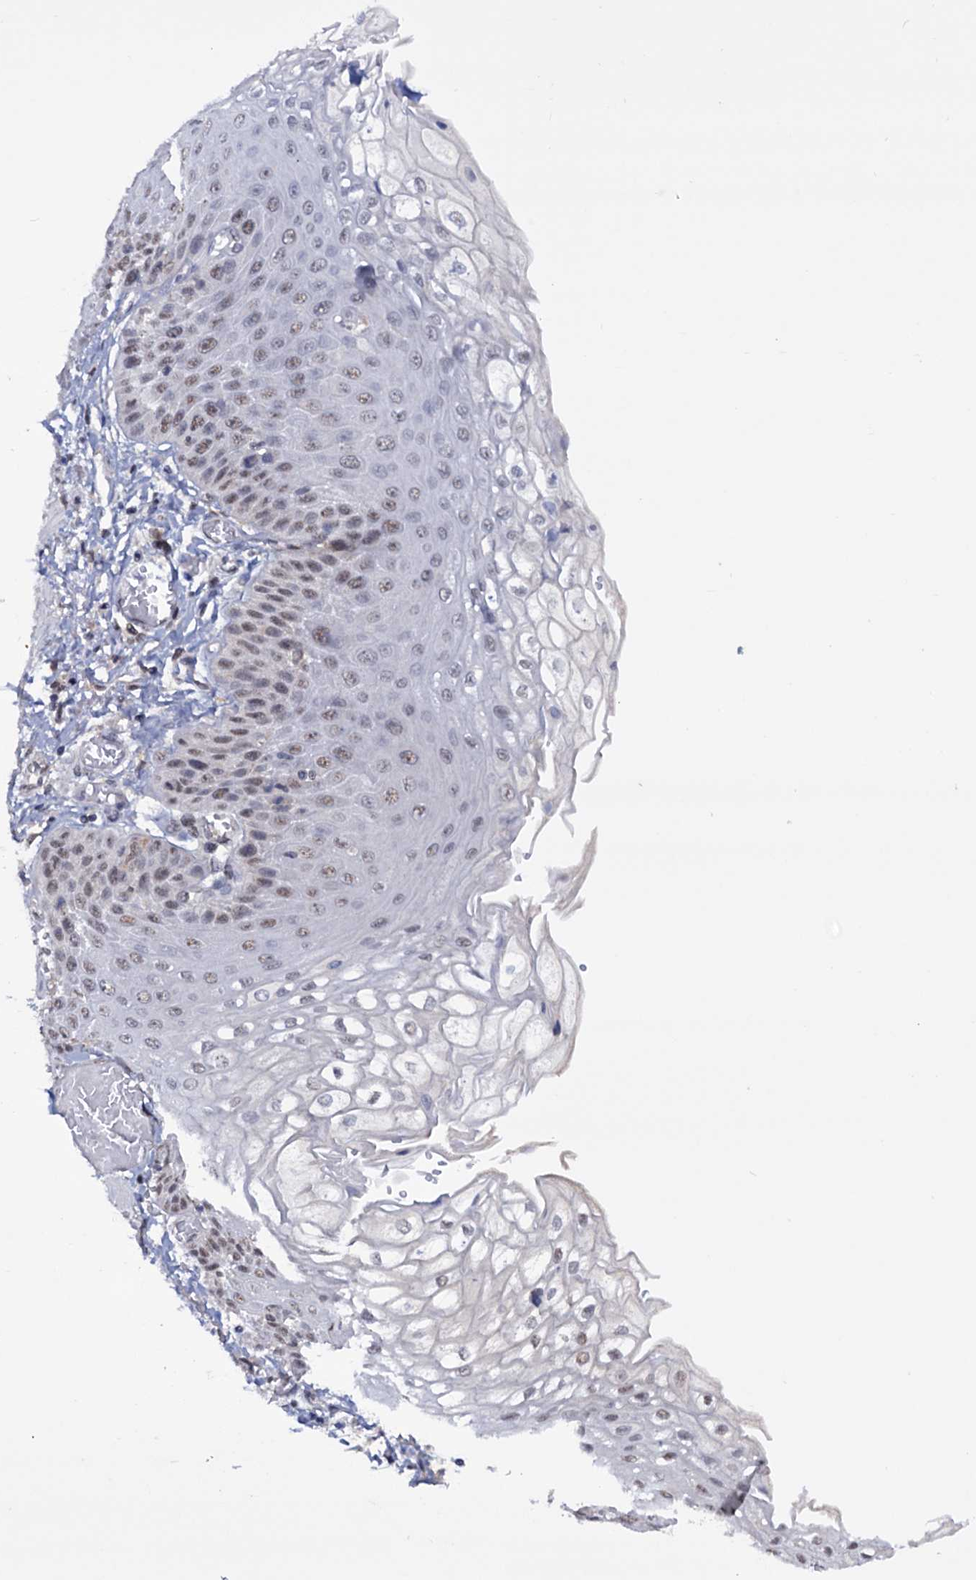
{"staining": {"intensity": "weak", "quantity": "25%-75%", "location": "nuclear"}, "tissue": "esophagus", "cell_type": "Squamous epithelial cells", "image_type": "normal", "snomed": [{"axis": "morphology", "description": "Normal tissue, NOS"}, {"axis": "topography", "description": "Esophagus"}], "caption": "Immunohistochemistry (DAB) staining of normal human esophagus displays weak nuclear protein expression in approximately 25%-75% of squamous epithelial cells.", "gene": "TBC1D12", "patient": {"sex": "male", "age": 81}}